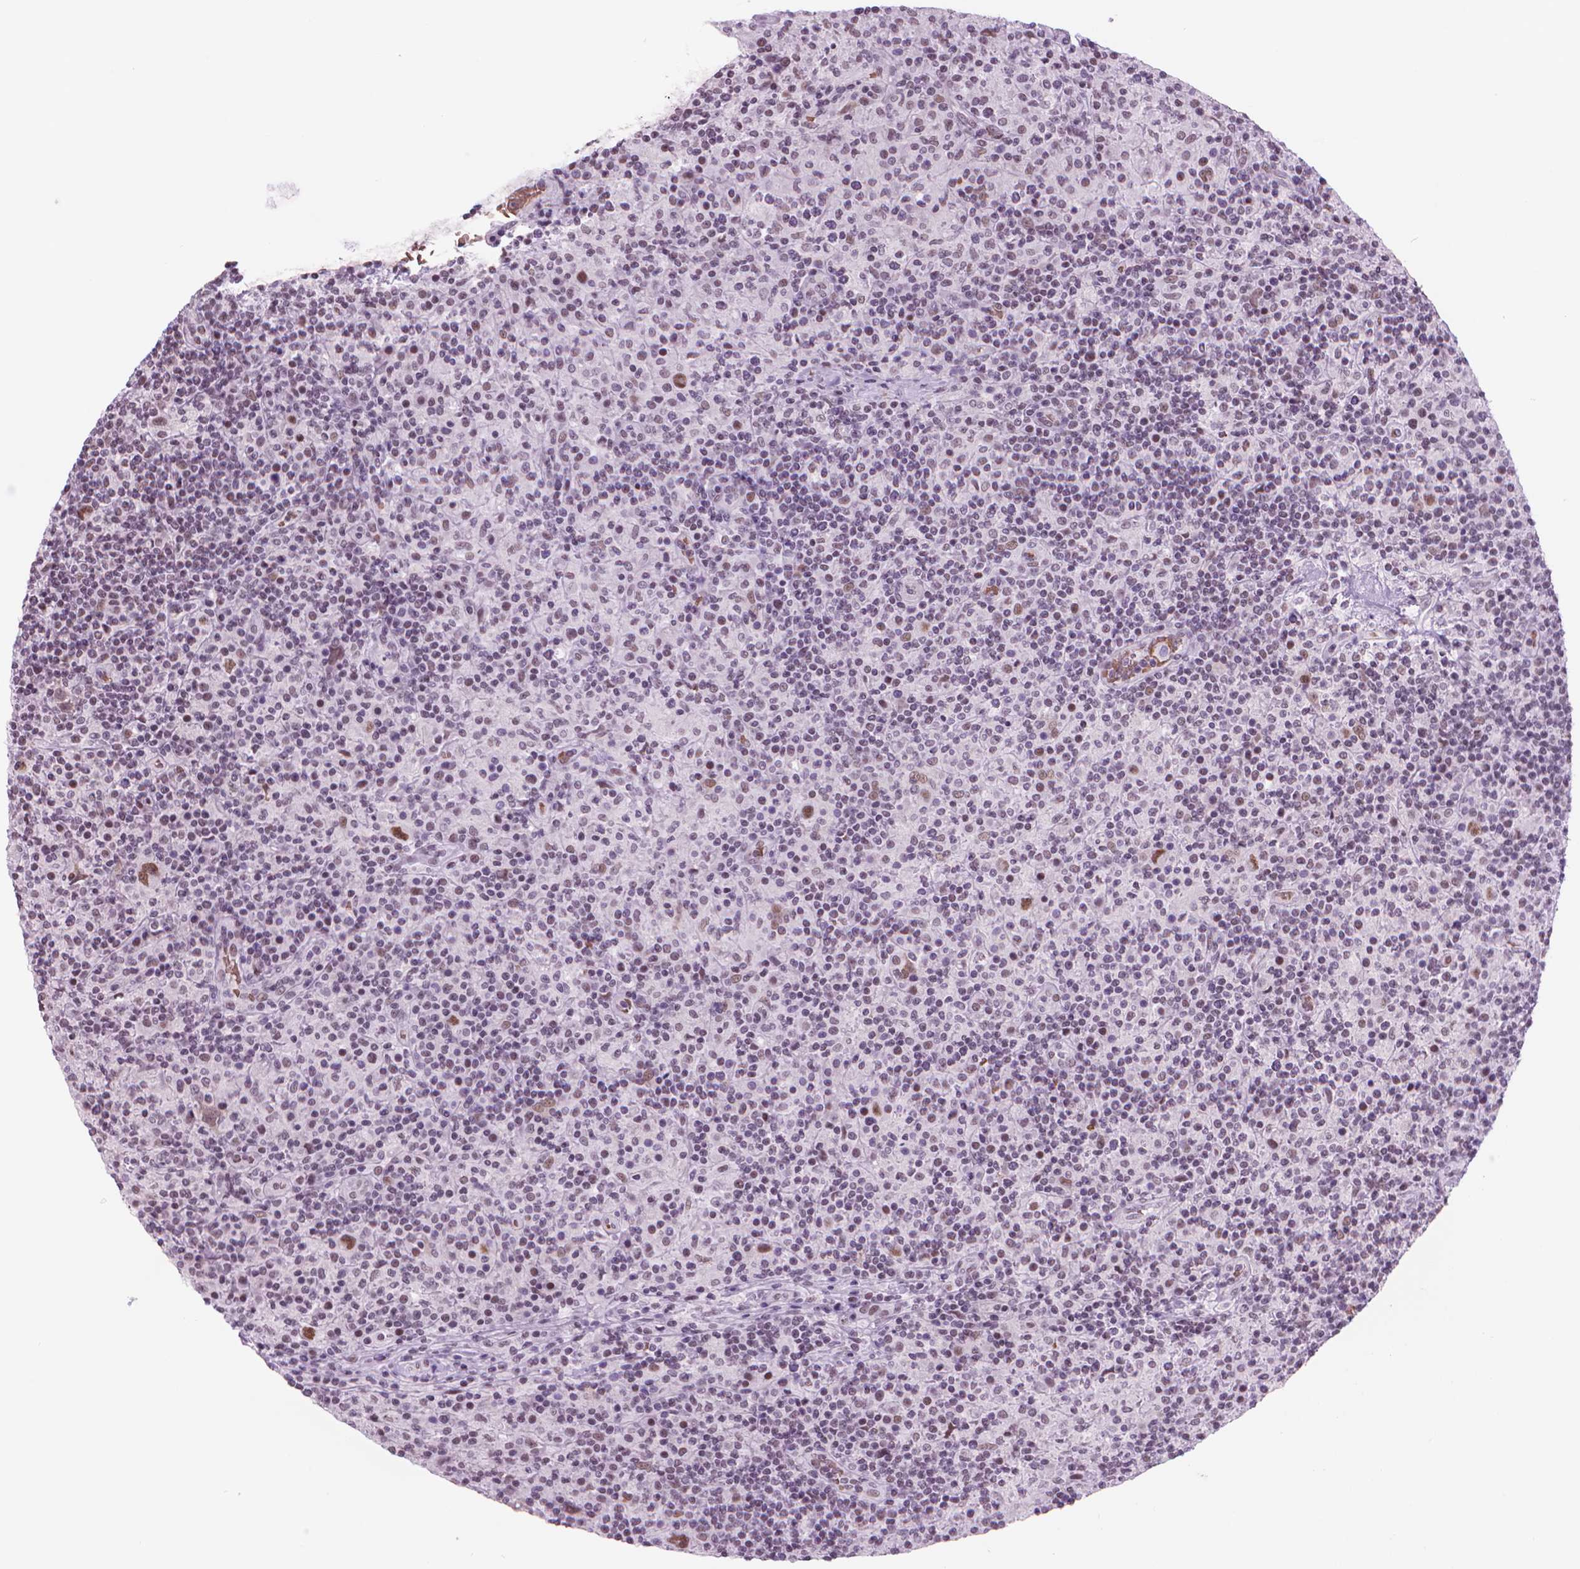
{"staining": {"intensity": "moderate", "quantity": ">75%", "location": "nuclear"}, "tissue": "lymphoma", "cell_type": "Tumor cells", "image_type": "cancer", "snomed": [{"axis": "morphology", "description": "Hodgkin's disease, NOS"}, {"axis": "topography", "description": "Lymph node"}], "caption": "The photomicrograph displays staining of lymphoma, revealing moderate nuclear protein staining (brown color) within tumor cells. The staining was performed using DAB (3,3'-diaminobenzidine), with brown indicating positive protein expression. Nuclei are stained blue with hematoxylin.", "gene": "POLR3D", "patient": {"sex": "male", "age": 70}}